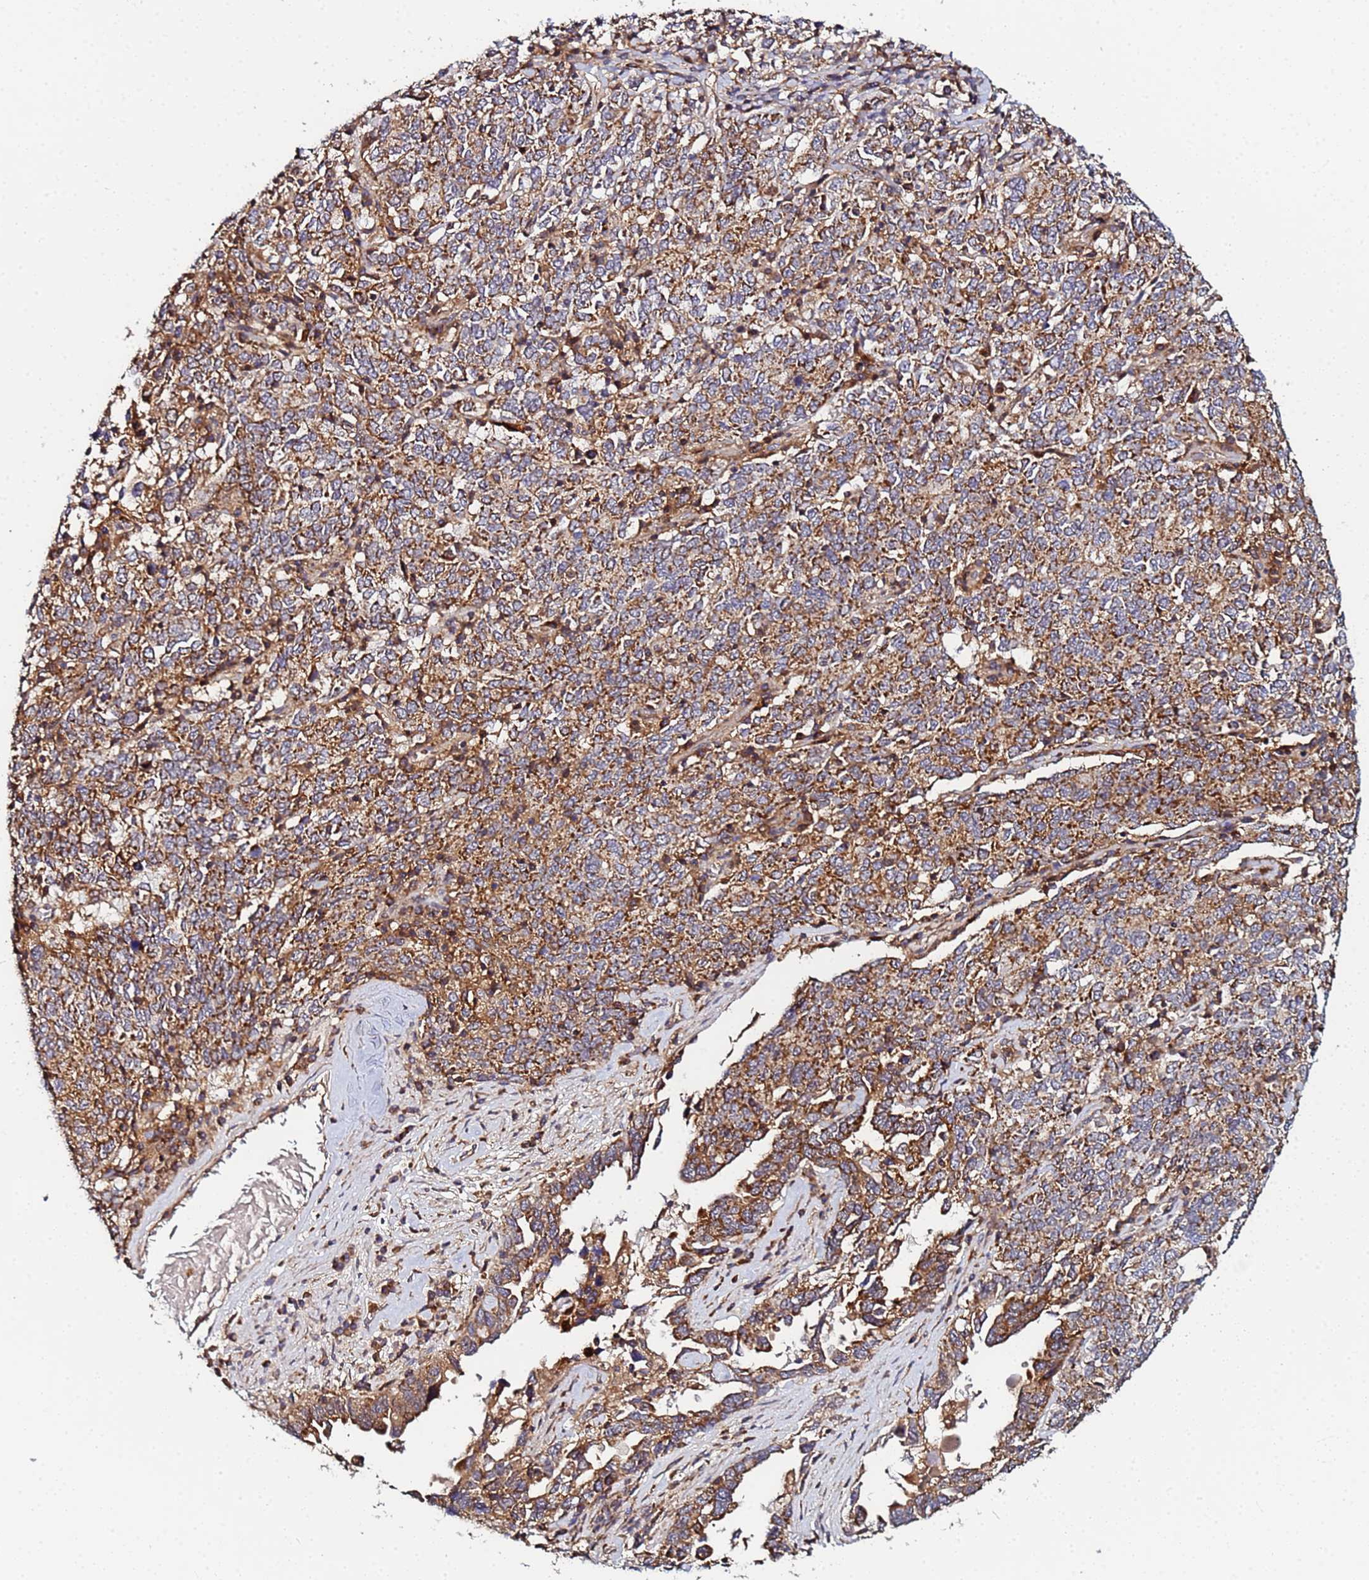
{"staining": {"intensity": "moderate", "quantity": ">75%", "location": "cytoplasmic/membranous"}, "tissue": "ovarian cancer", "cell_type": "Tumor cells", "image_type": "cancer", "snomed": [{"axis": "morphology", "description": "Carcinoma, endometroid"}, {"axis": "topography", "description": "Ovary"}], "caption": "A brown stain labels moderate cytoplasmic/membranous expression of a protein in endometroid carcinoma (ovarian) tumor cells. (brown staining indicates protein expression, while blue staining denotes nuclei).", "gene": "CCDC127", "patient": {"sex": "female", "age": 62}}